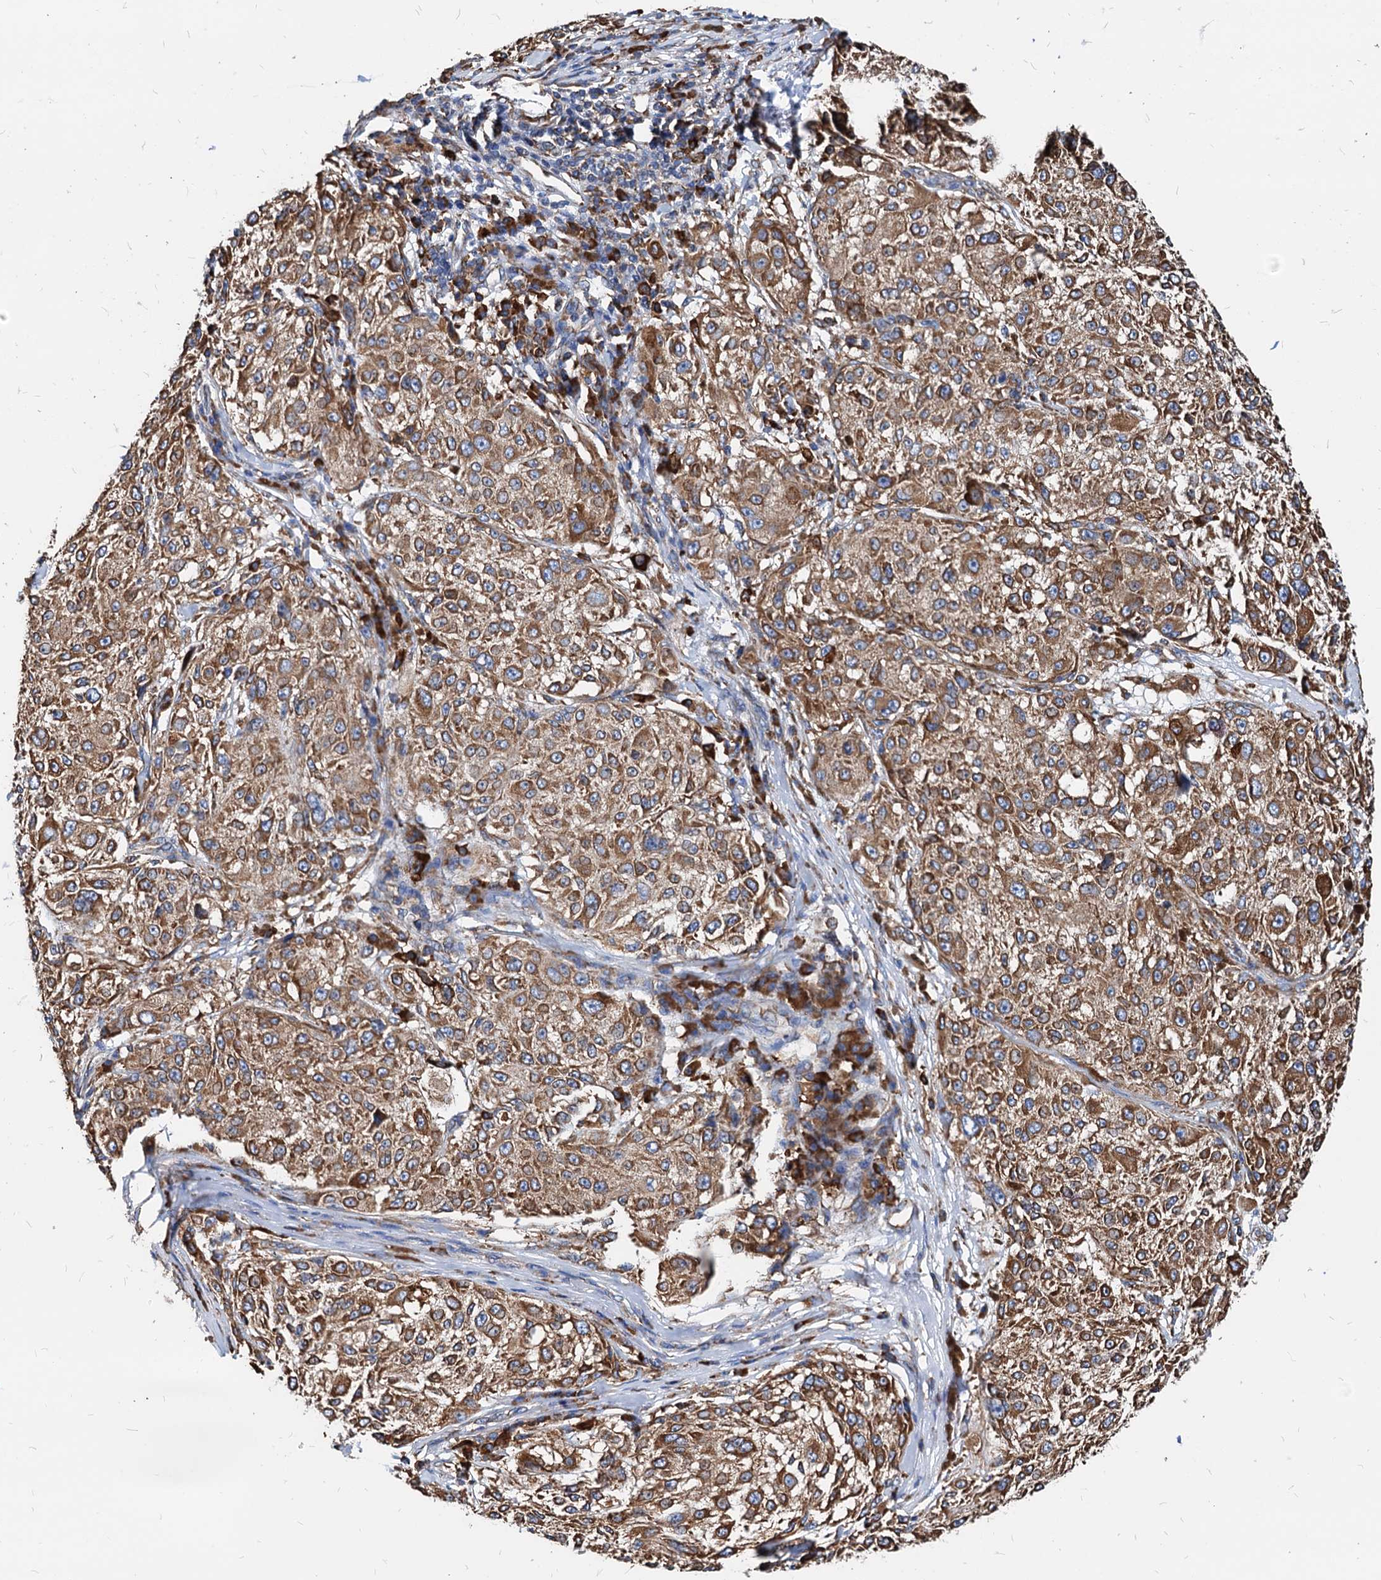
{"staining": {"intensity": "moderate", "quantity": ">75%", "location": "cytoplasmic/membranous"}, "tissue": "melanoma", "cell_type": "Tumor cells", "image_type": "cancer", "snomed": [{"axis": "morphology", "description": "Necrosis, NOS"}, {"axis": "morphology", "description": "Malignant melanoma, NOS"}, {"axis": "topography", "description": "Skin"}], "caption": "Immunohistochemical staining of human melanoma demonstrates medium levels of moderate cytoplasmic/membranous positivity in about >75% of tumor cells. The staining is performed using DAB (3,3'-diaminobenzidine) brown chromogen to label protein expression. The nuclei are counter-stained blue using hematoxylin.", "gene": "HSPA5", "patient": {"sex": "female", "age": 87}}